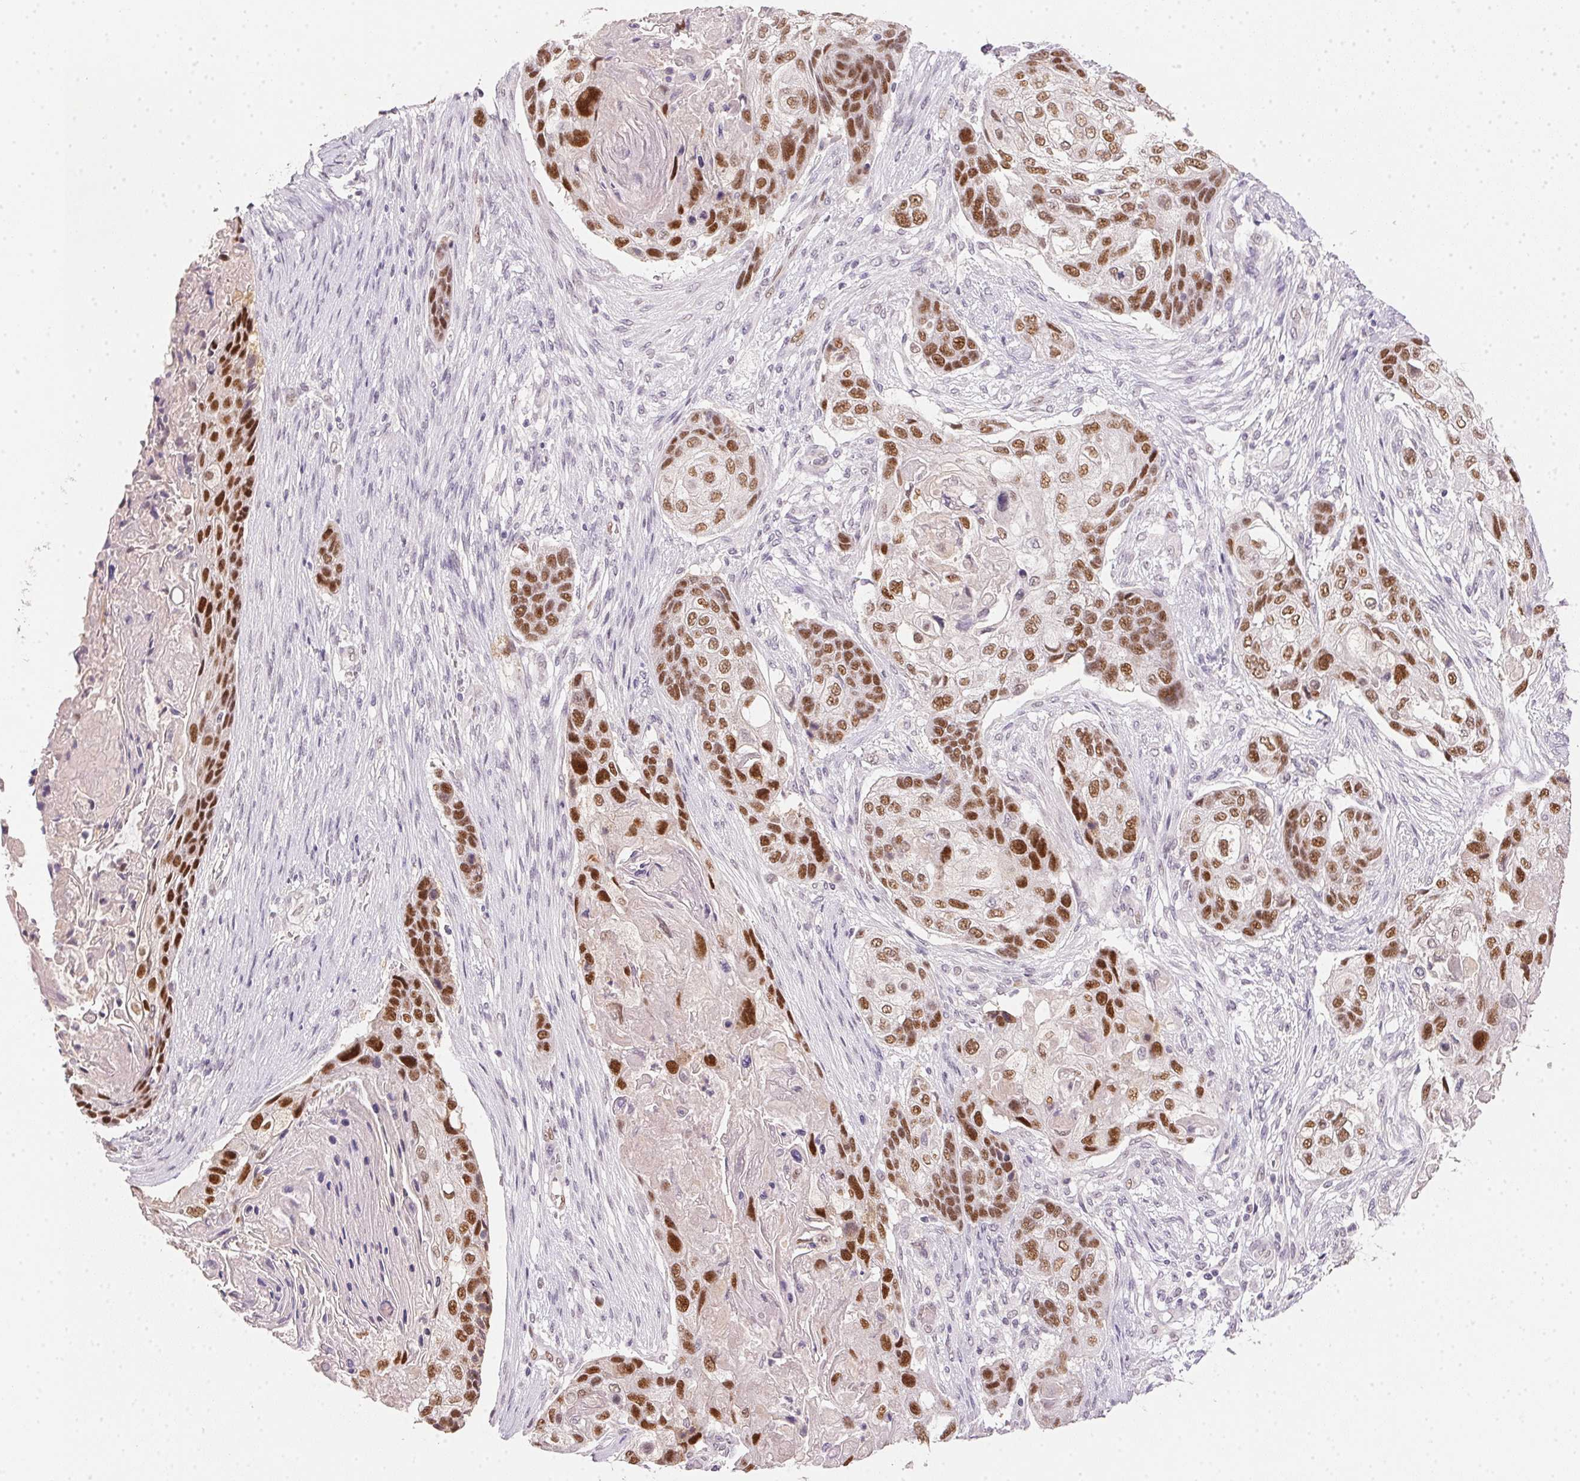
{"staining": {"intensity": "moderate", "quantity": ">75%", "location": "nuclear"}, "tissue": "lung cancer", "cell_type": "Tumor cells", "image_type": "cancer", "snomed": [{"axis": "morphology", "description": "Squamous cell carcinoma, NOS"}, {"axis": "topography", "description": "Lung"}], "caption": "Immunohistochemistry staining of lung cancer (squamous cell carcinoma), which exhibits medium levels of moderate nuclear positivity in approximately >75% of tumor cells indicating moderate nuclear protein positivity. The staining was performed using DAB (3,3'-diaminobenzidine) (brown) for protein detection and nuclei were counterstained in hematoxylin (blue).", "gene": "POLR3G", "patient": {"sex": "male", "age": 69}}